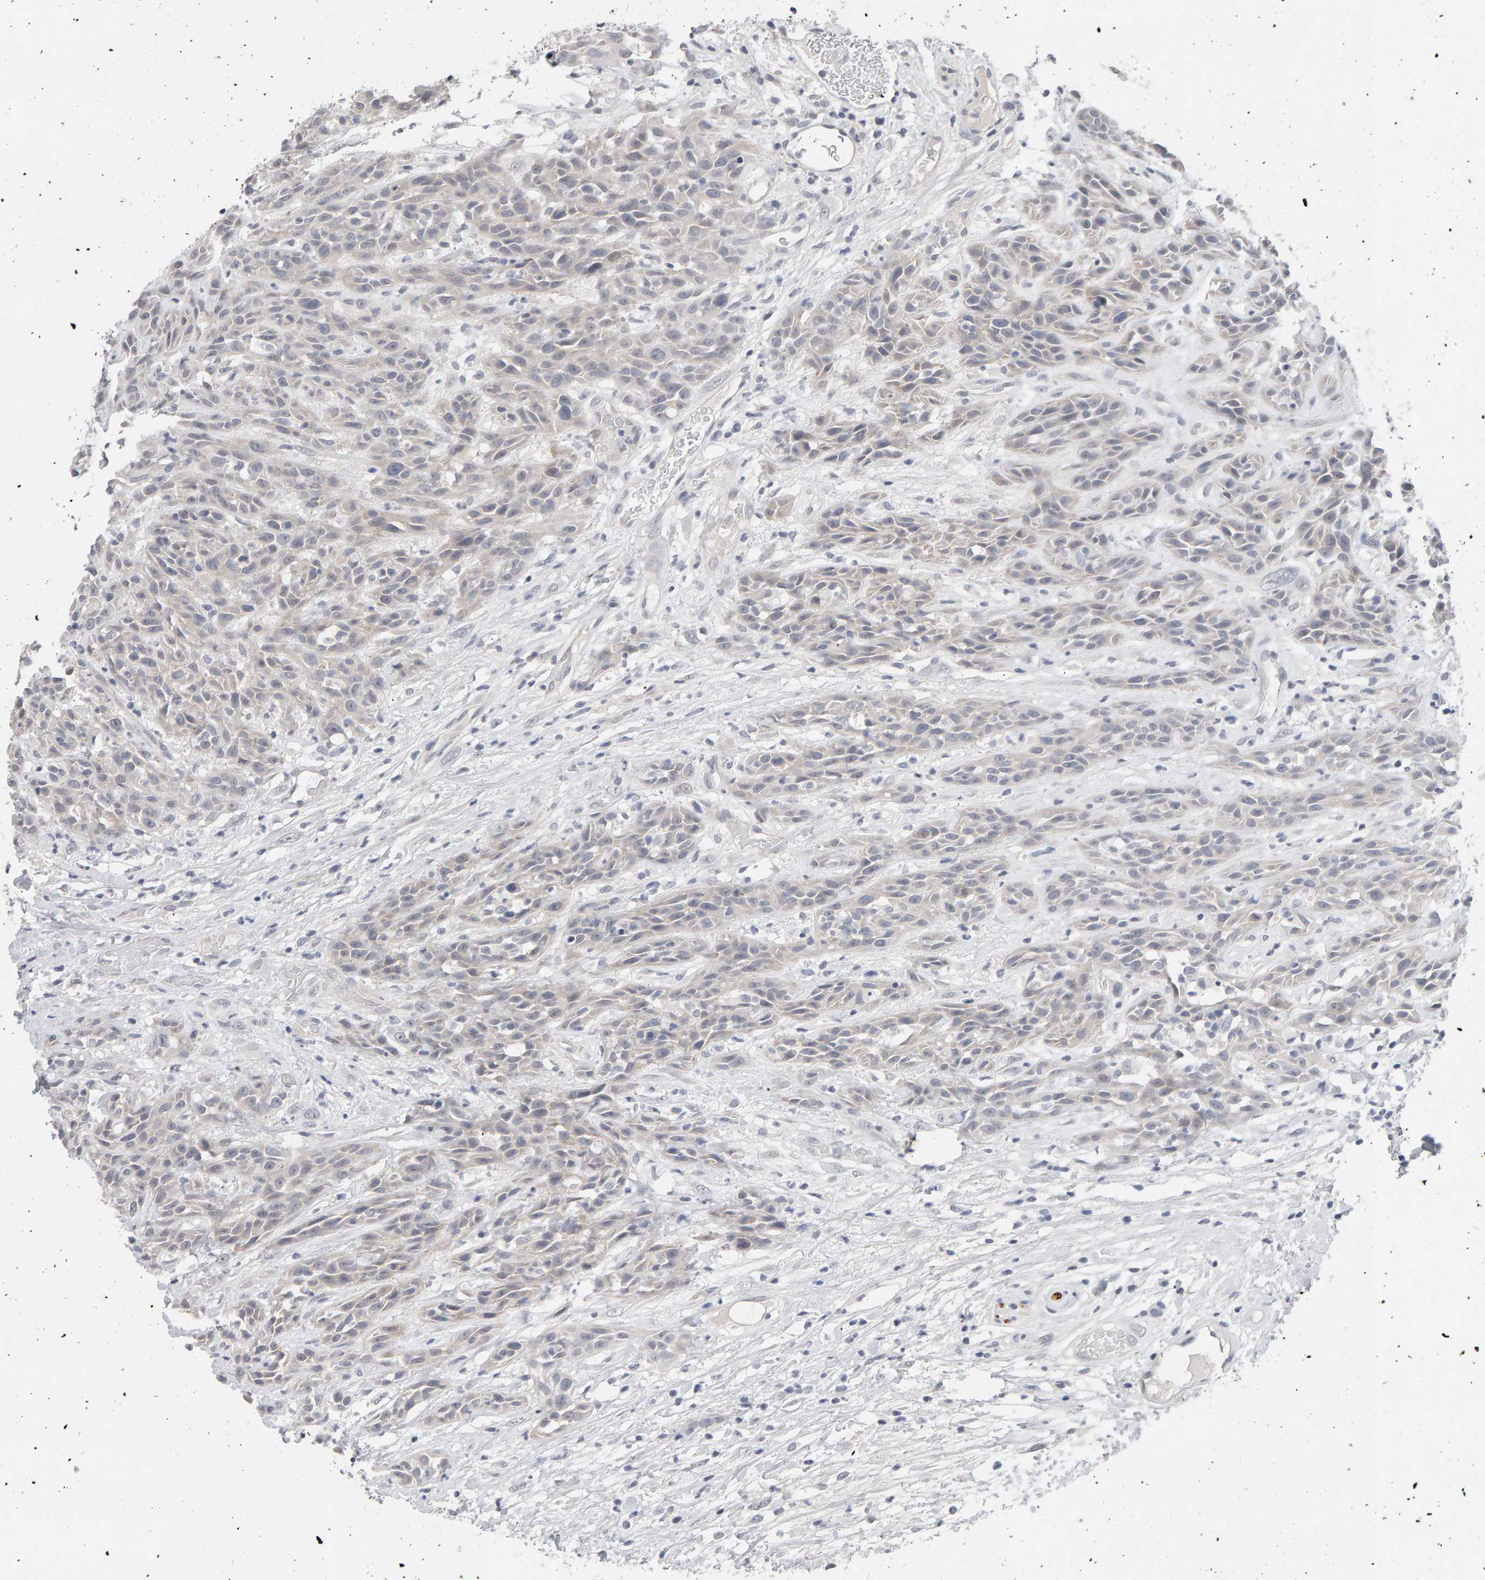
{"staining": {"intensity": "negative", "quantity": "none", "location": "none"}, "tissue": "head and neck cancer", "cell_type": "Tumor cells", "image_type": "cancer", "snomed": [{"axis": "morphology", "description": "Normal tissue, NOS"}, {"axis": "morphology", "description": "Squamous cell carcinoma, NOS"}, {"axis": "topography", "description": "Cartilage tissue"}, {"axis": "topography", "description": "Head-Neck"}], "caption": "This is a photomicrograph of immunohistochemistry staining of squamous cell carcinoma (head and neck), which shows no staining in tumor cells.", "gene": "HNF4A", "patient": {"sex": "male", "age": 62}}